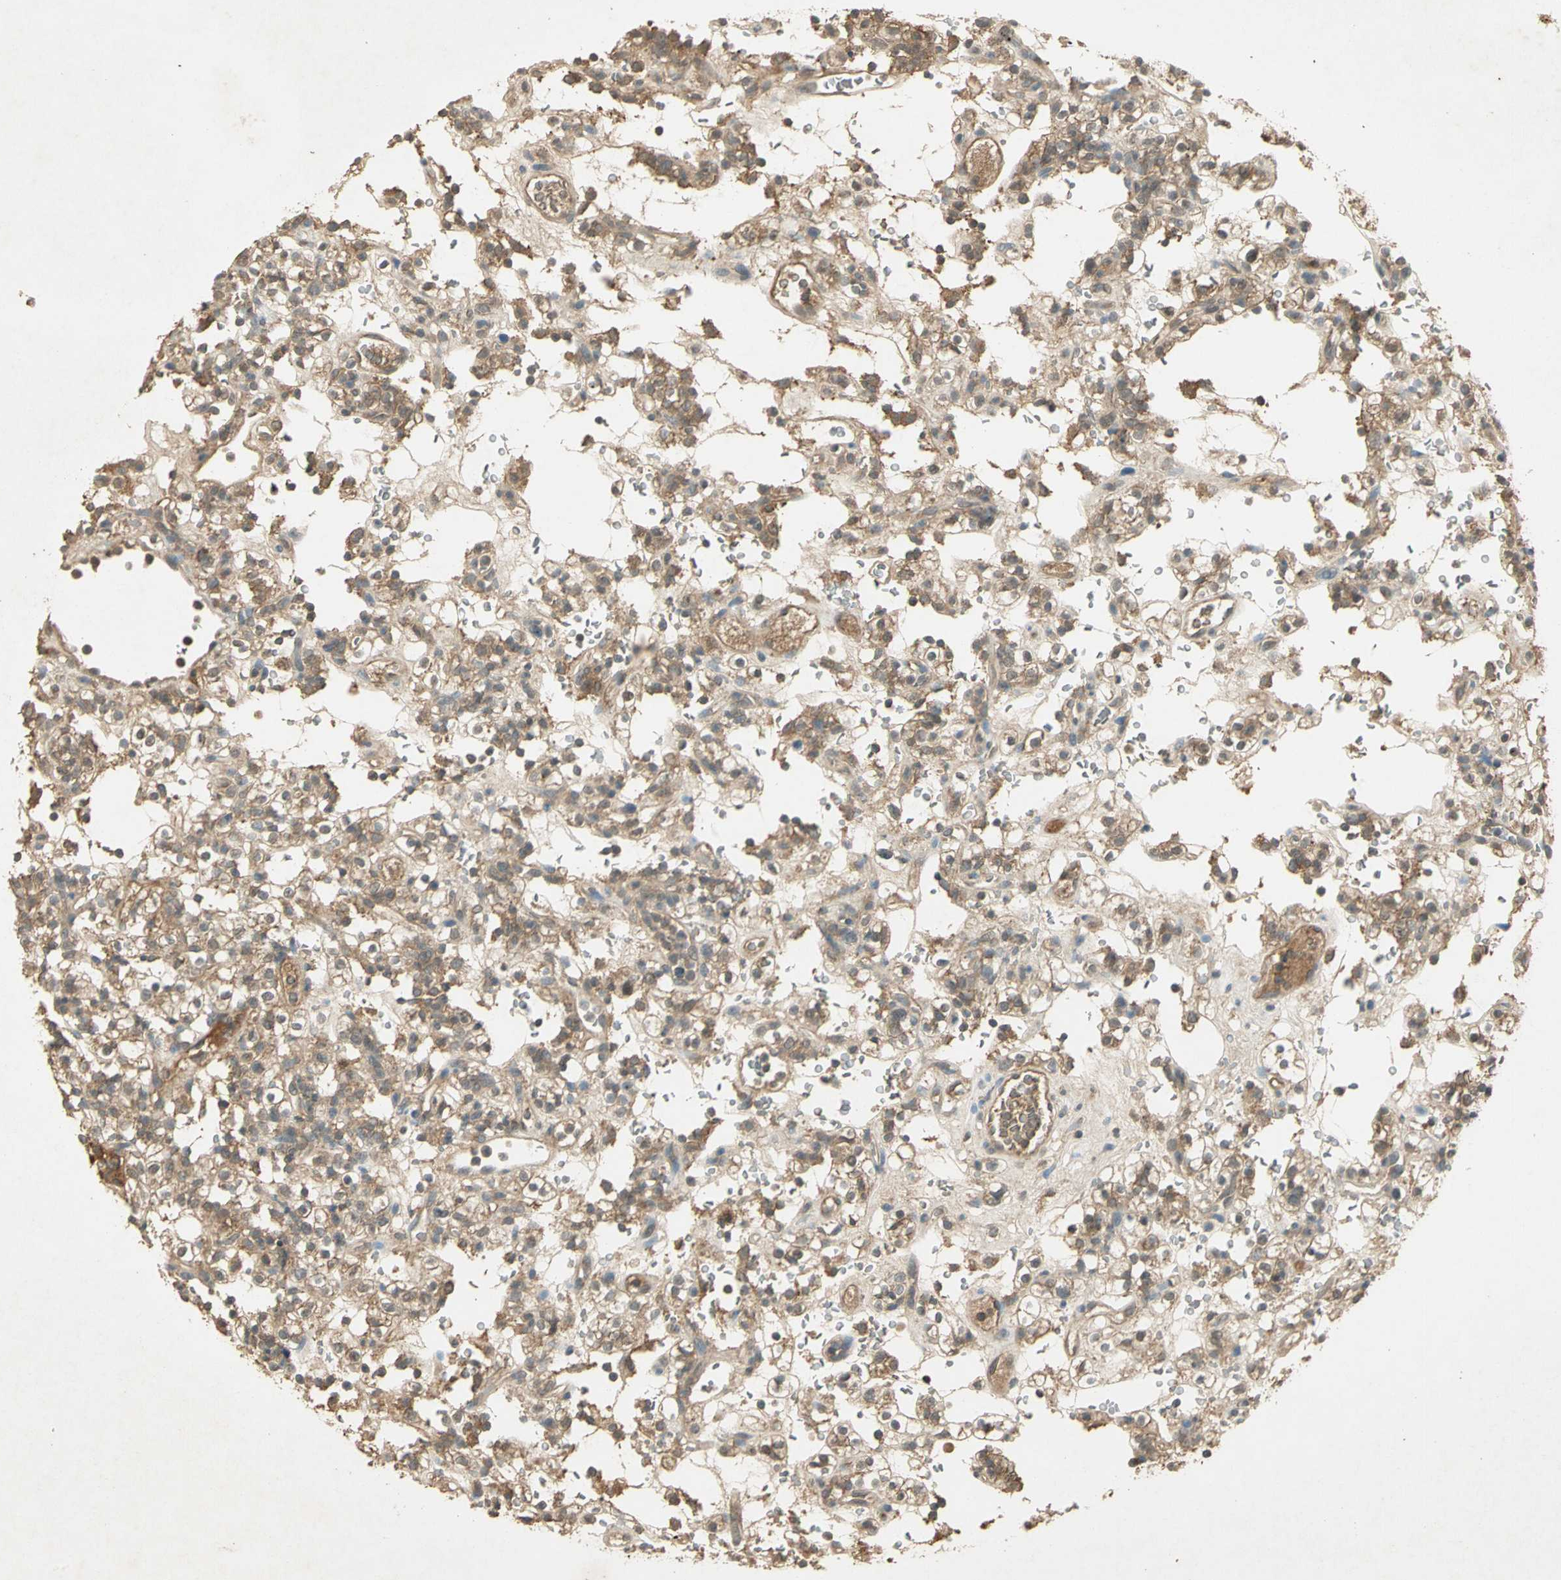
{"staining": {"intensity": "moderate", "quantity": ">75%", "location": "cytoplasmic/membranous"}, "tissue": "renal cancer", "cell_type": "Tumor cells", "image_type": "cancer", "snomed": [{"axis": "morphology", "description": "Normal tissue, NOS"}, {"axis": "morphology", "description": "Adenocarcinoma, NOS"}, {"axis": "topography", "description": "Kidney"}], "caption": "Immunohistochemical staining of human adenocarcinoma (renal) displays medium levels of moderate cytoplasmic/membranous protein expression in about >75% of tumor cells. The staining was performed using DAB (3,3'-diaminobenzidine) to visualize the protein expression in brown, while the nuclei were stained in blue with hematoxylin (Magnification: 20x).", "gene": "KEAP1", "patient": {"sex": "female", "age": 72}}